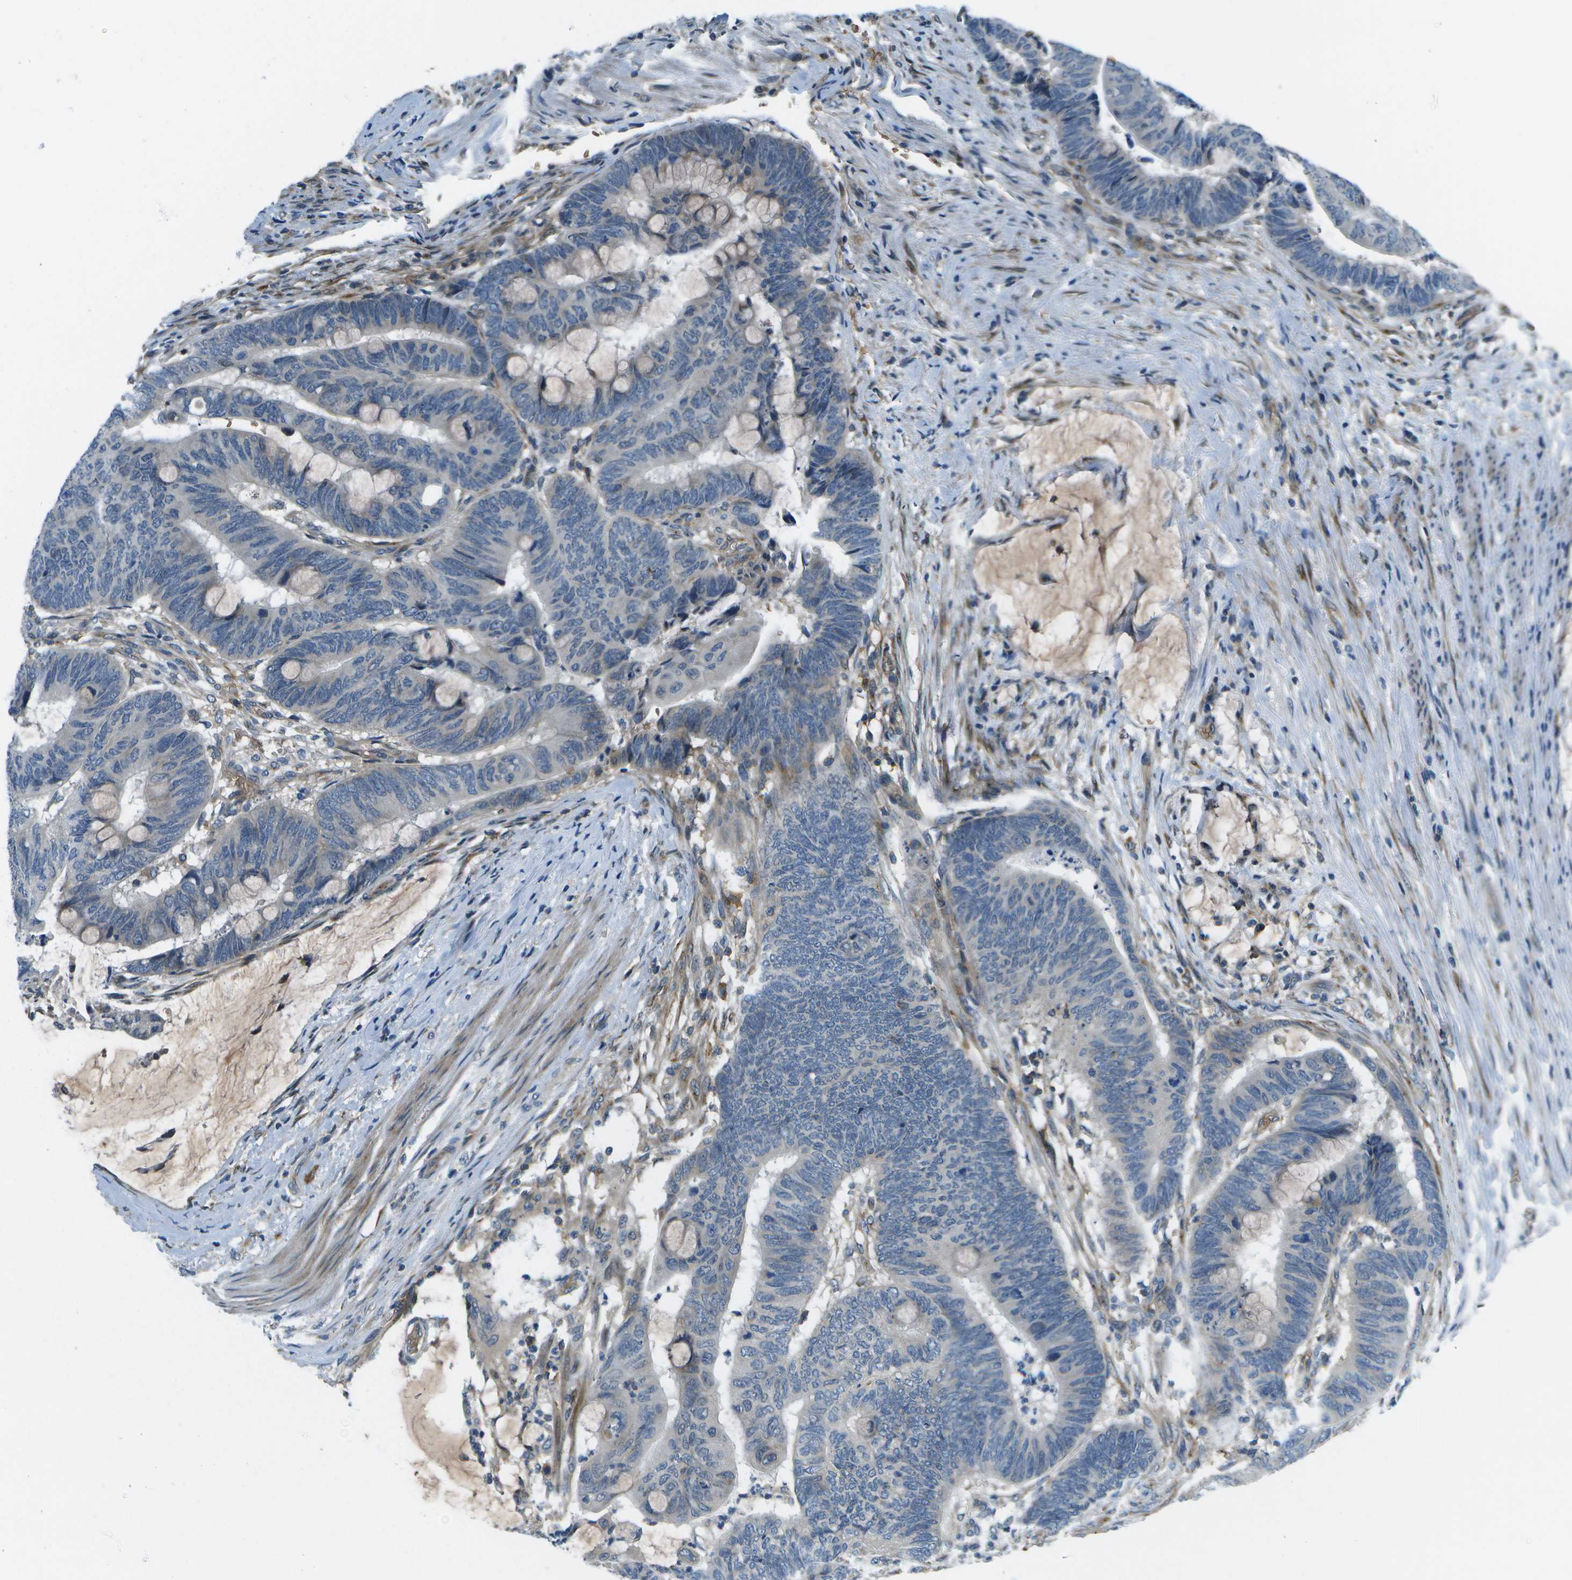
{"staining": {"intensity": "negative", "quantity": "none", "location": "none"}, "tissue": "colorectal cancer", "cell_type": "Tumor cells", "image_type": "cancer", "snomed": [{"axis": "morphology", "description": "Normal tissue, NOS"}, {"axis": "morphology", "description": "Adenocarcinoma, NOS"}, {"axis": "topography", "description": "Rectum"}], "caption": "A photomicrograph of colorectal adenocarcinoma stained for a protein displays no brown staining in tumor cells.", "gene": "CTIF", "patient": {"sex": "male", "age": 92}}